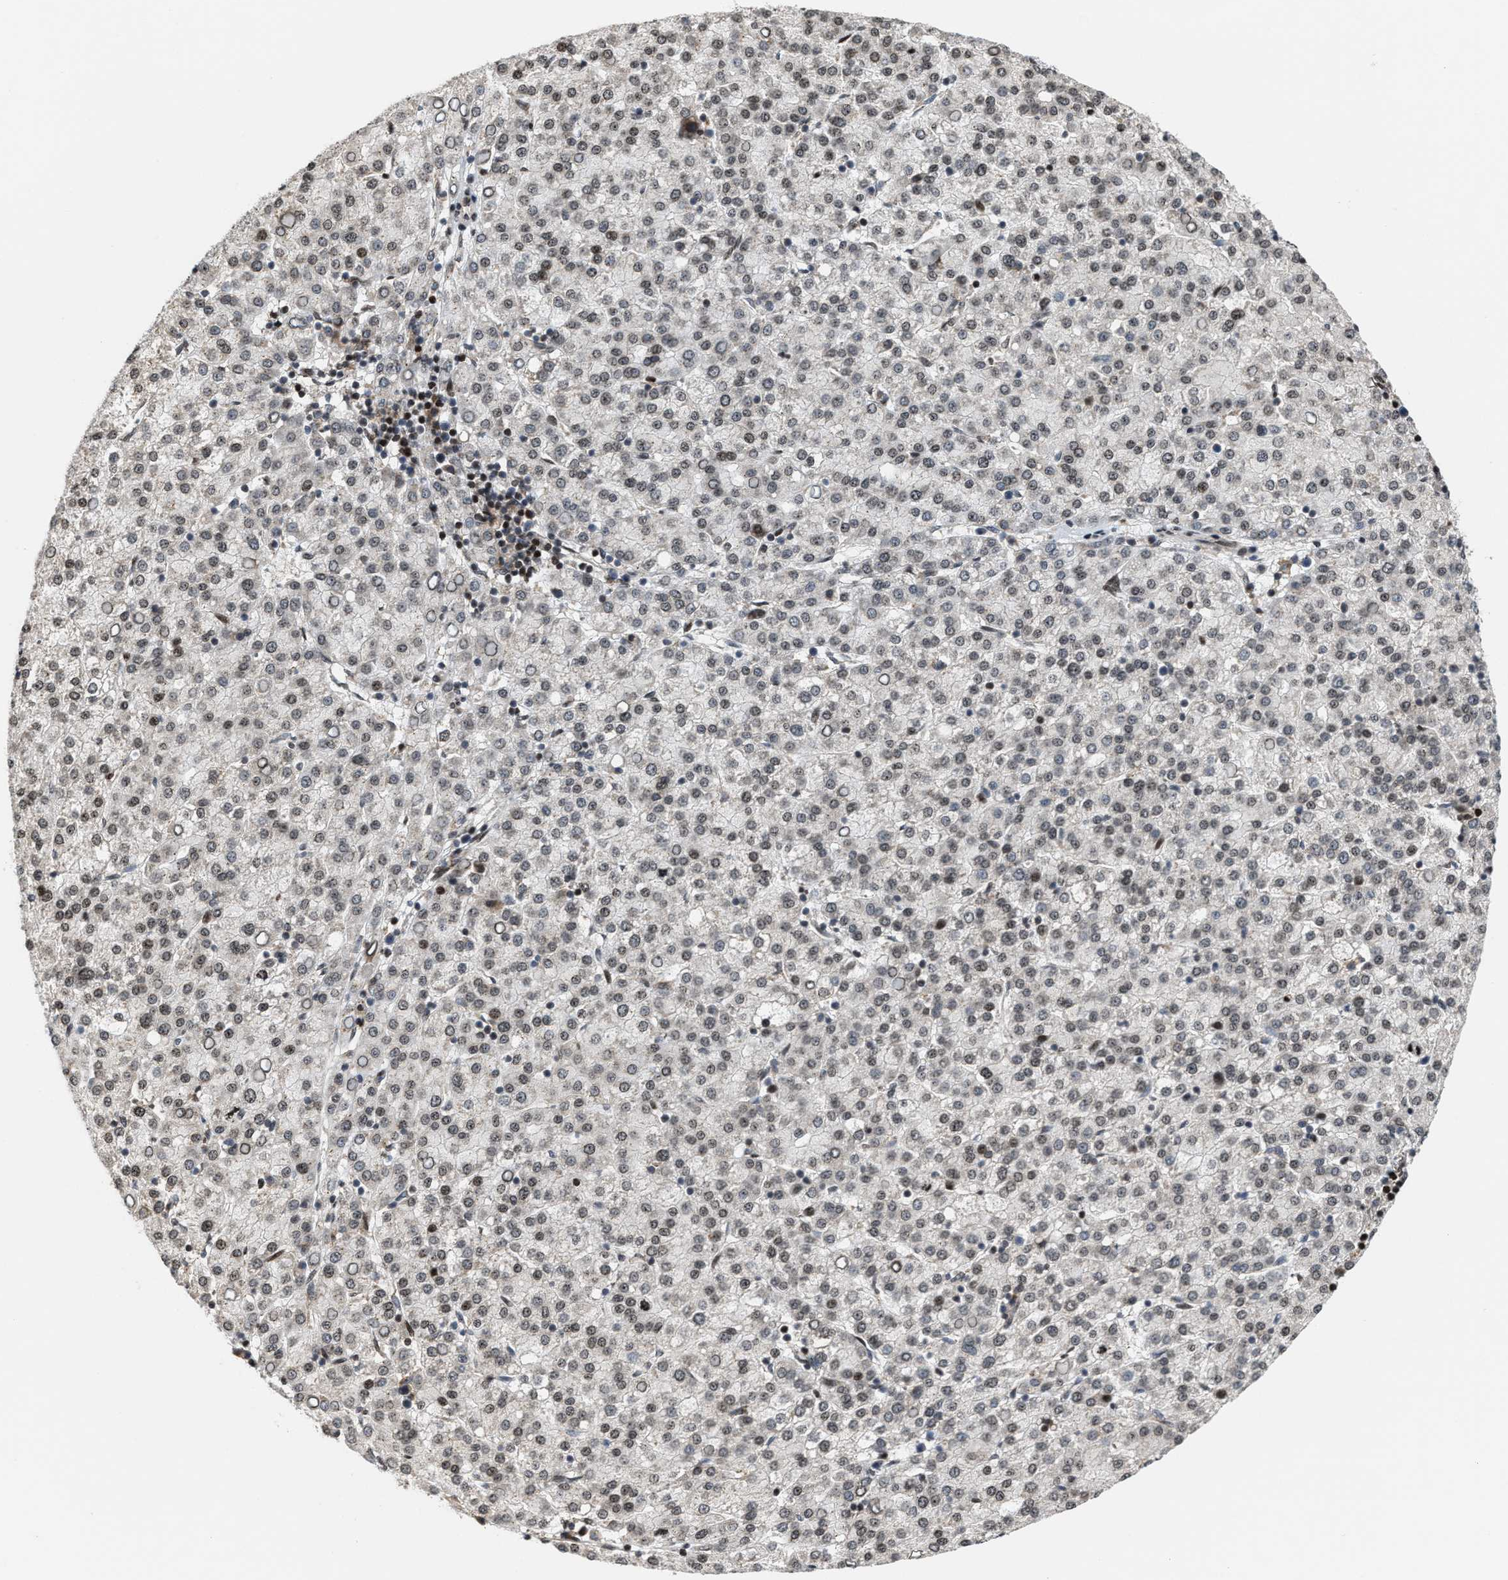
{"staining": {"intensity": "weak", "quantity": "25%-75%", "location": "nuclear"}, "tissue": "liver cancer", "cell_type": "Tumor cells", "image_type": "cancer", "snomed": [{"axis": "morphology", "description": "Carcinoma, Hepatocellular, NOS"}, {"axis": "topography", "description": "Liver"}], "caption": "DAB (3,3'-diaminobenzidine) immunohistochemical staining of human liver cancer (hepatocellular carcinoma) exhibits weak nuclear protein staining in approximately 25%-75% of tumor cells.", "gene": "PDZD2", "patient": {"sex": "female", "age": 58}}